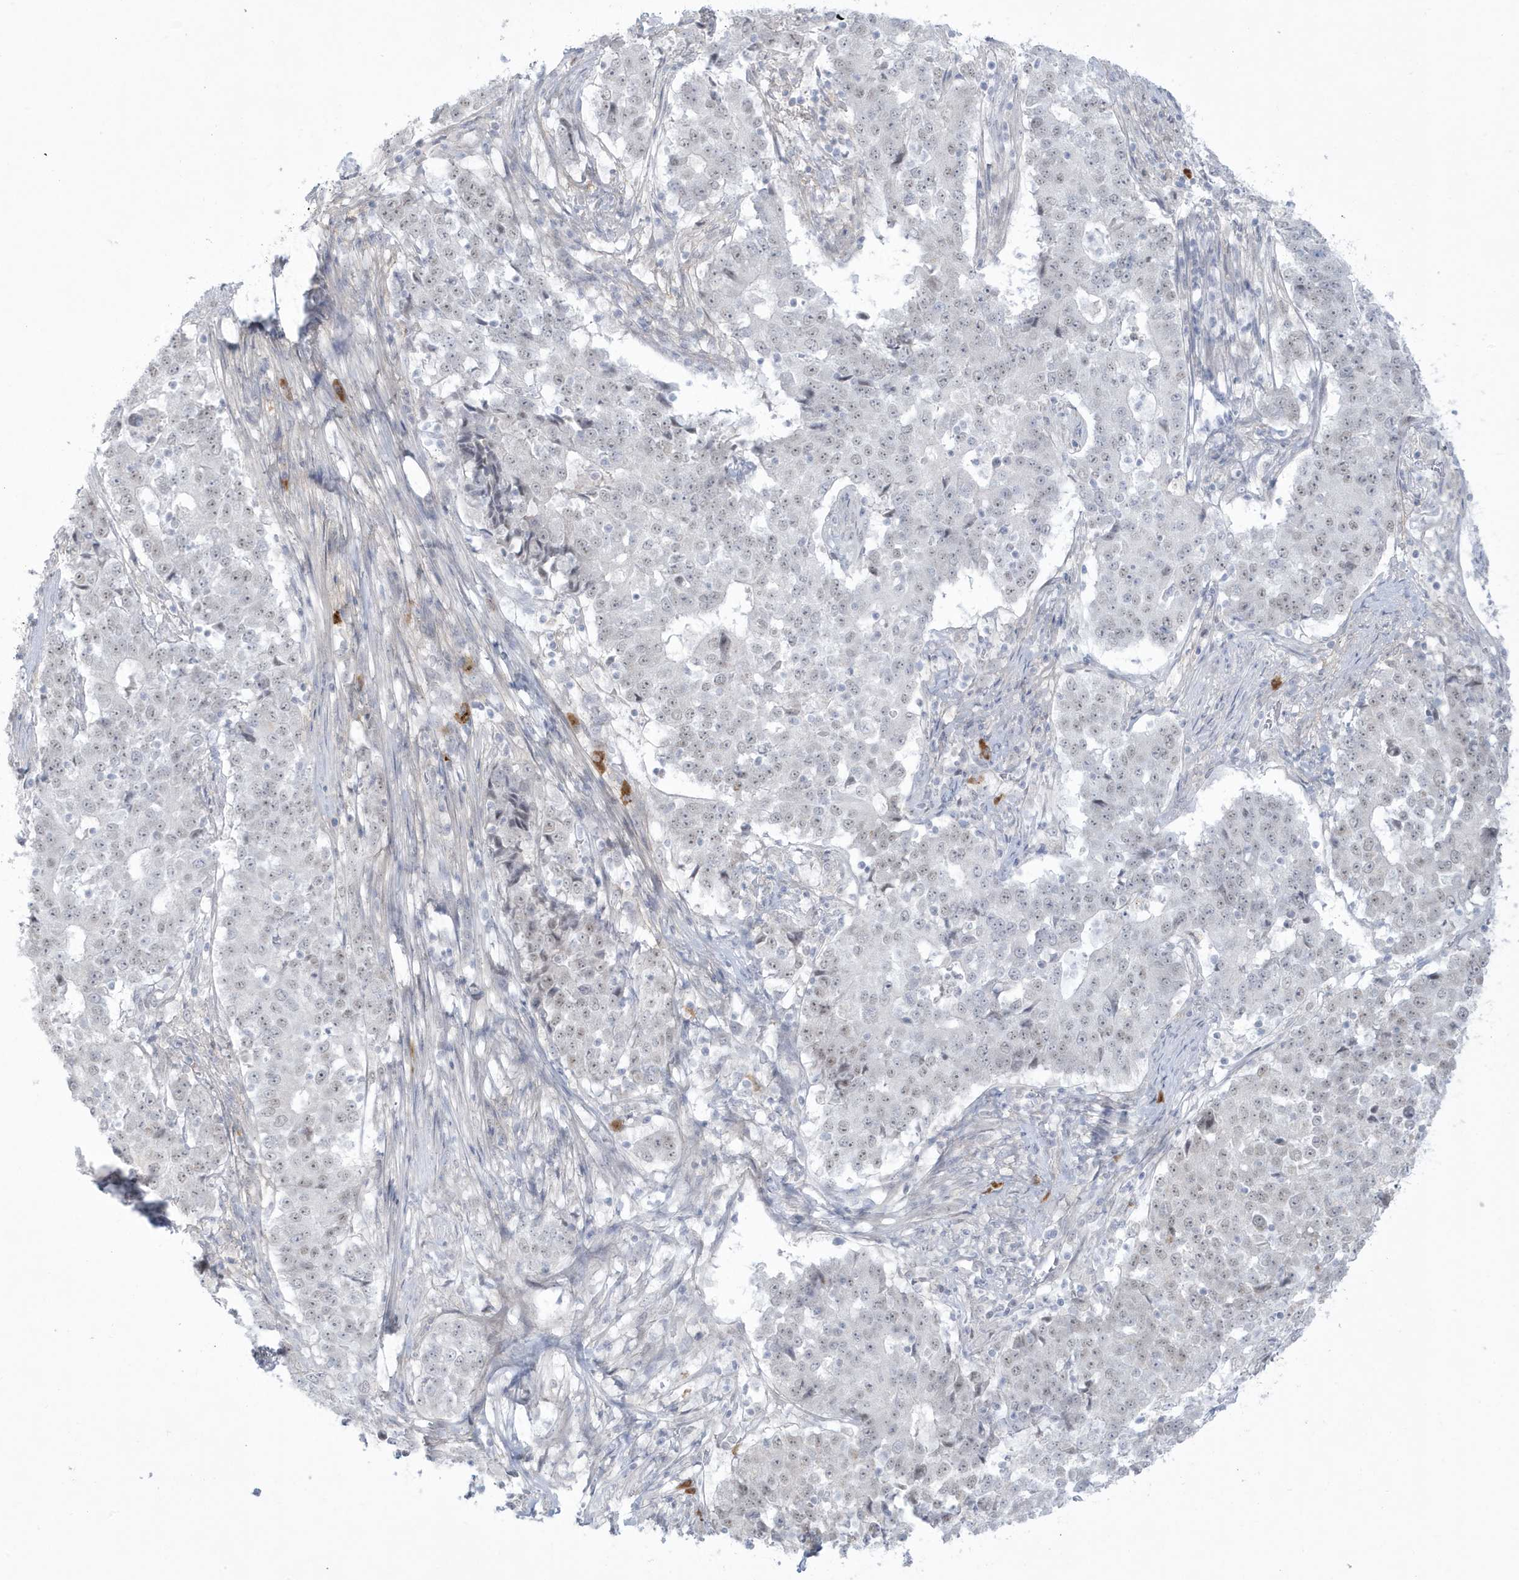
{"staining": {"intensity": "weak", "quantity": "<25%", "location": "nuclear"}, "tissue": "stomach cancer", "cell_type": "Tumor cells", "image_type": "cancer", "snomed": [{"axis": "morphology", "description": "Adenocarcinoma, NOS"}, {"axis": "topography", "description": "Stomach"}], "caption": "DAB (3,3'-diaminobenzidine) immunohistochemical staining of adenocarcinoma (stomach) shows no significant staining in tumor cells.", "gene": "HERC6", "patient": {"sex": "male", "age": 59}}